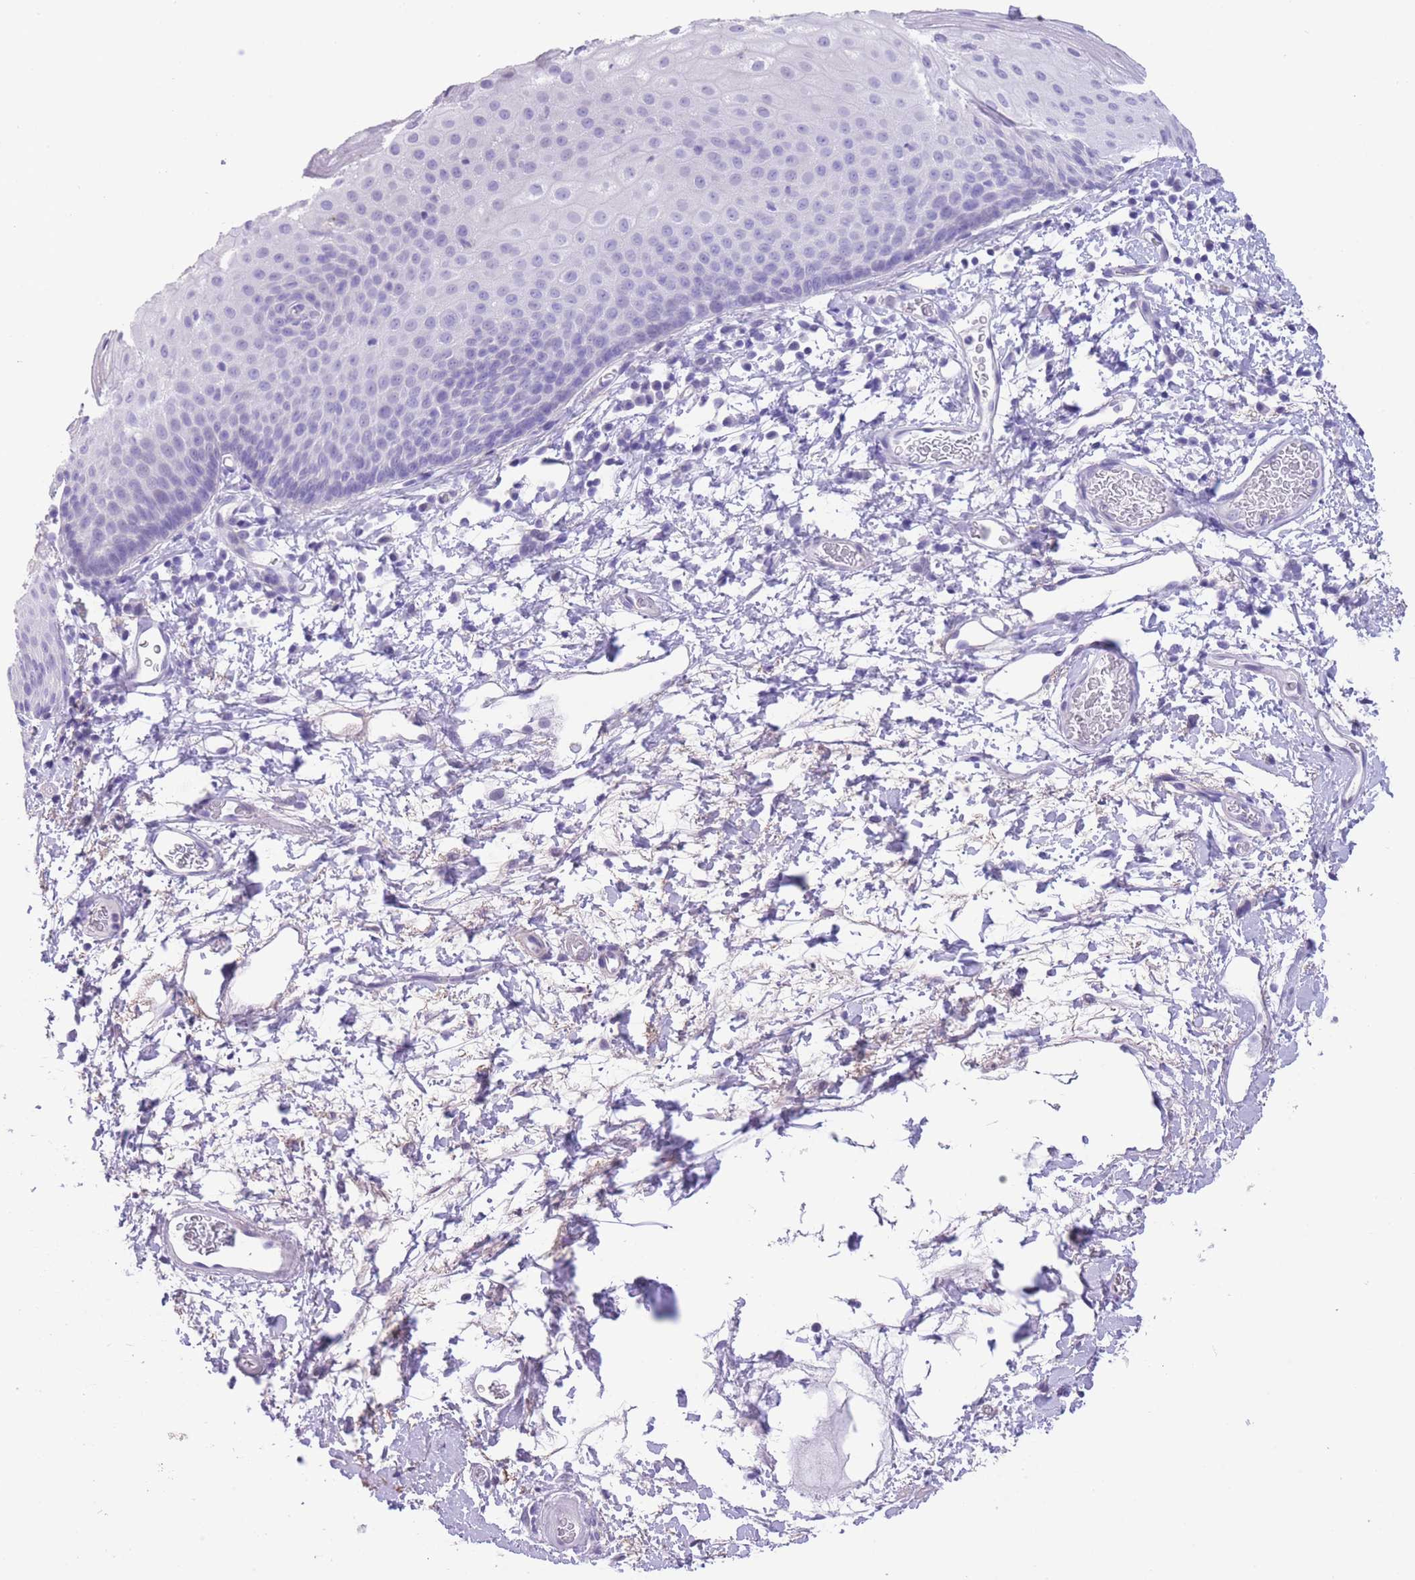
{"staining": {"intensity": "negative", "quantity": "none", "location": "none"}, "tissue": "skin", "cell_type": "Epidermal cells", "image_type": "normal", "snomed": [{"axis": "morphology", "description": "Normal tissue, NOS"}, {"axis": "morphology", "description": "Hemorrhoids"}, {"axis": "morphology", "description": "Inflammation, NOS"}, {"axis": "topography", "description": "Anal"}], "caption": "Epidermal cells show no significant expression in unremarkable skin. (Brightfield microscopy of DAB immunohistochemistry at high magnification).", "gene": "RAI2", "patient": {"sex": "male", "age": 60}}